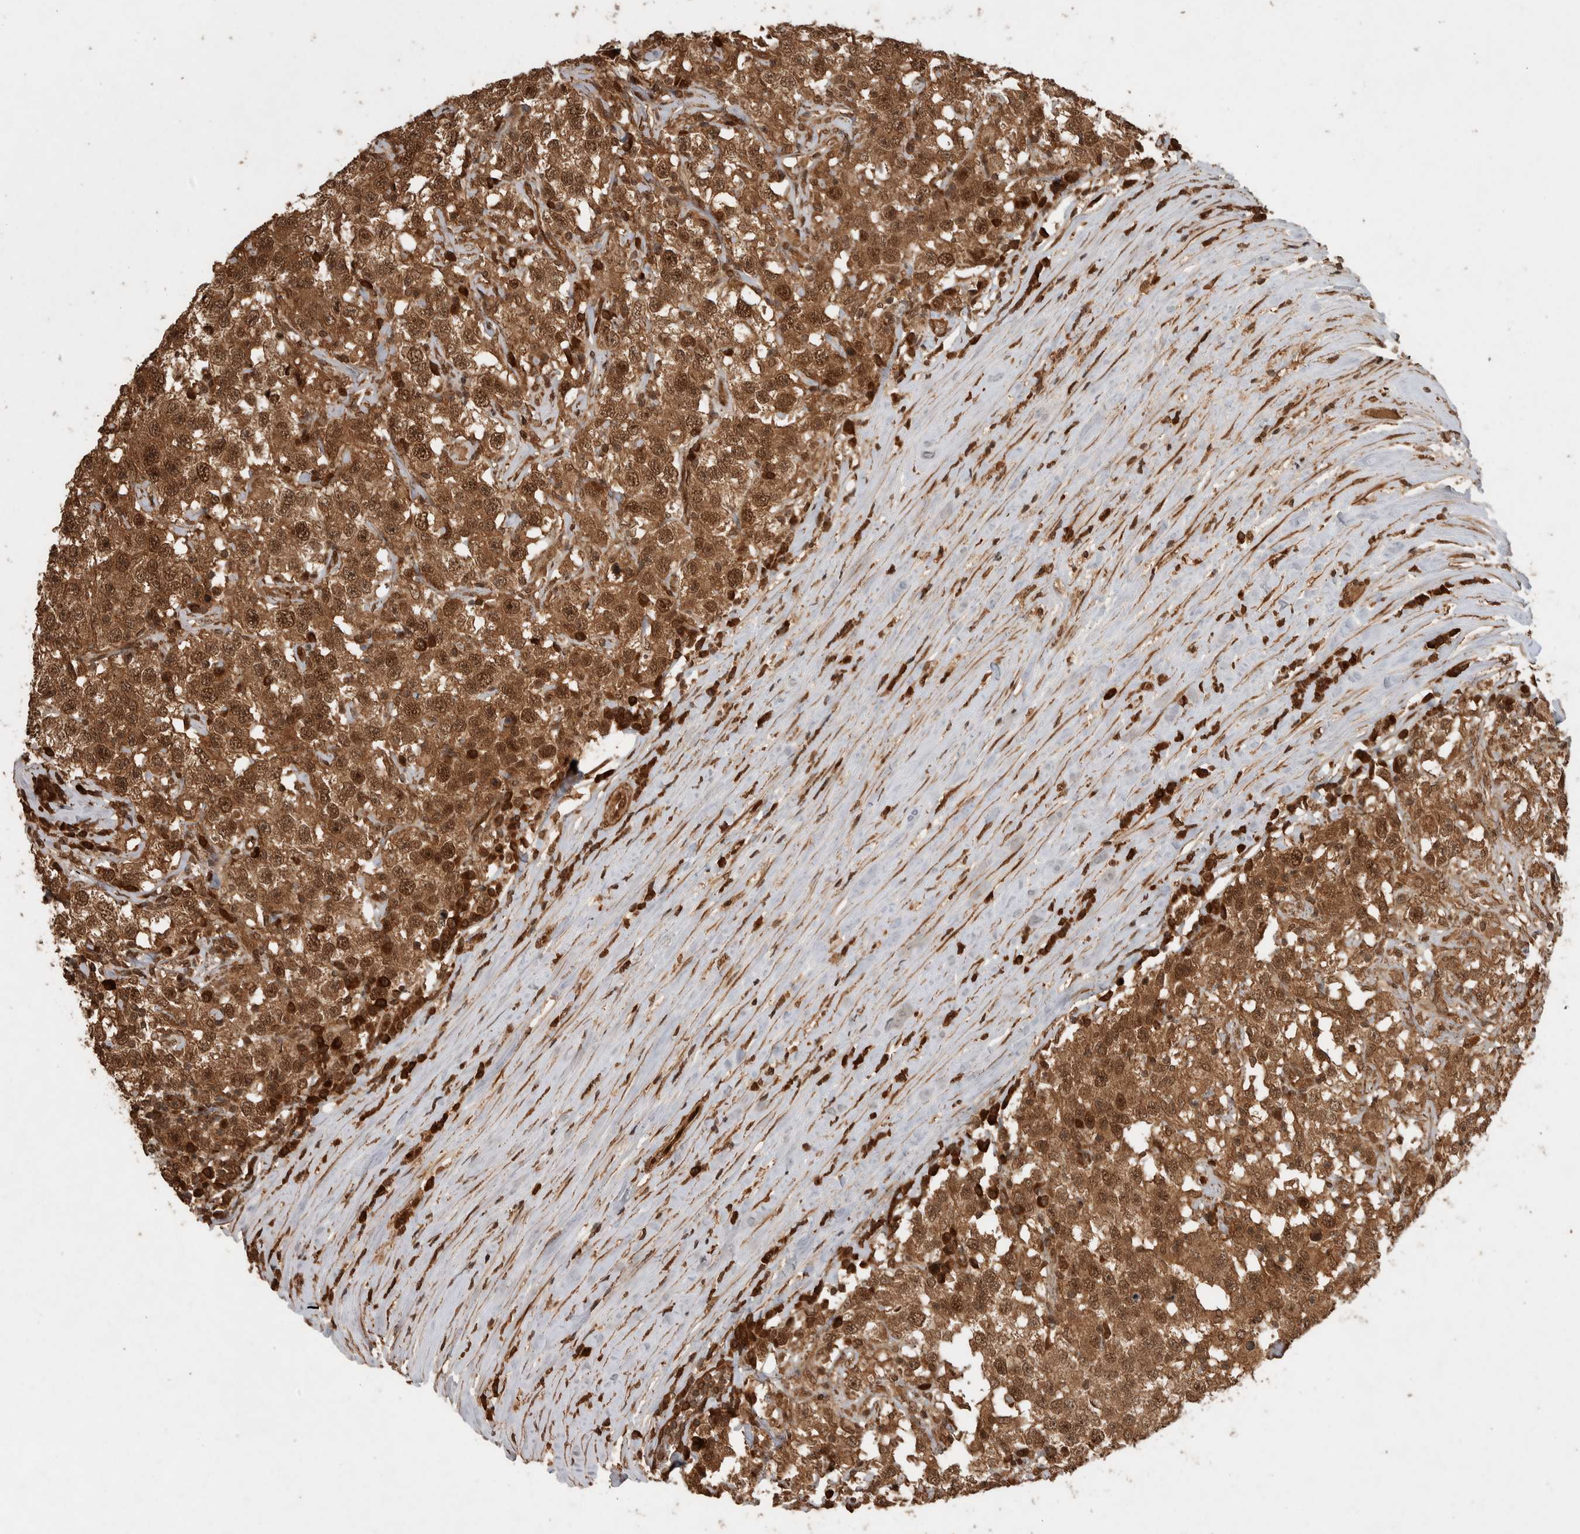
{"staining": {"intensity": "moderate", "quantity": ">75%", "location": "cytoplasmic/membranous,nuclear"}, "tissue": "testis cancer", "cell_type": "Tumor cells", "image_type": "cancer", "snomed": [{"axis": "morphology", "description": "Seminoma, NOS"}, {"axis": "topography", "description": "Testis"}], "caption": "Tumor cells demonstrate medium levels of moderate cytoplasmic/membranous and nuclear expression in approximately >75% of cells in human testis cancer (seminoma).", "gene": "CNTROB", "patient": {"sex": "male", "age": 41}}